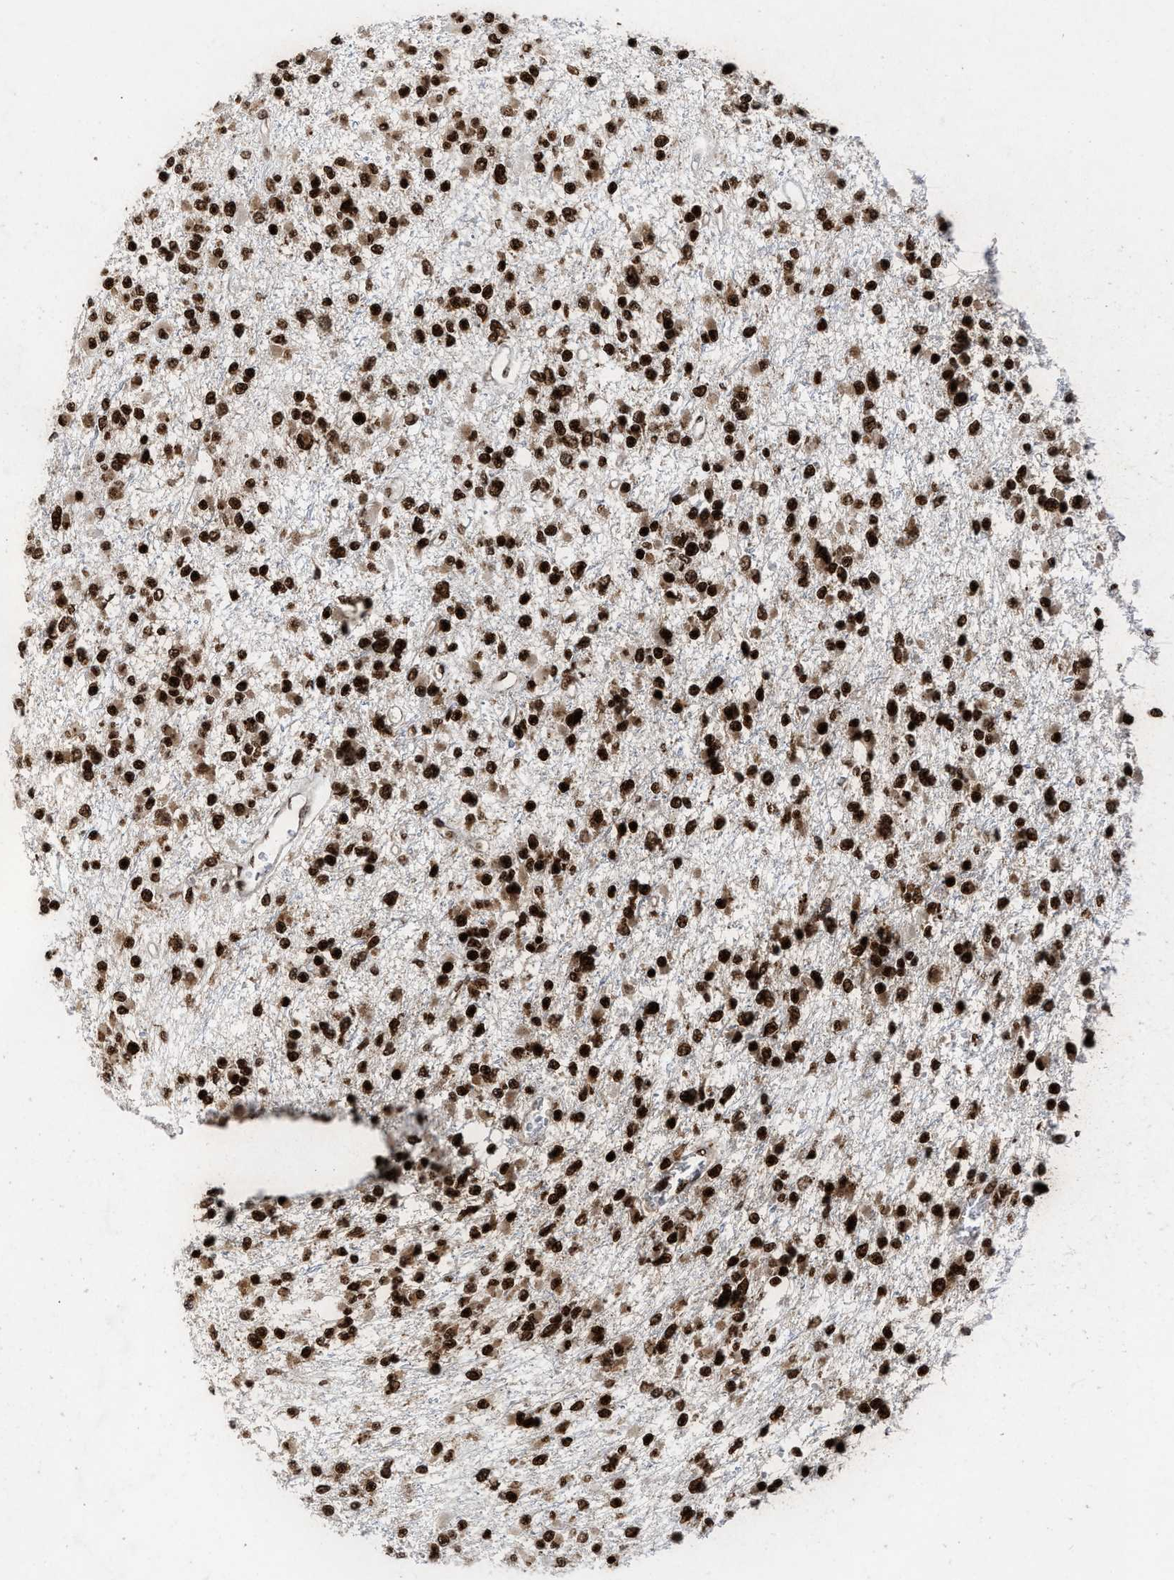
{"staining": {"intensity": "strong", "quantity": ">75%", "location": "nuclear"}, "tissue": "glioma", "cell_type": "Tumor cells", "image_type": "cancer", "snomed": [{"axis": "morphology", "description": "Glioma, malignant, Low grade"}, {"axis": "topography", "description": "Brain"}], "caption": "This is an image of immunohistochemistry staining of malignant glioma (low-grade), which shows strong expression in the nuclear of tumor cells.", "gene": "ALYREF", "patient": {"sex": "female", "age": 22}}